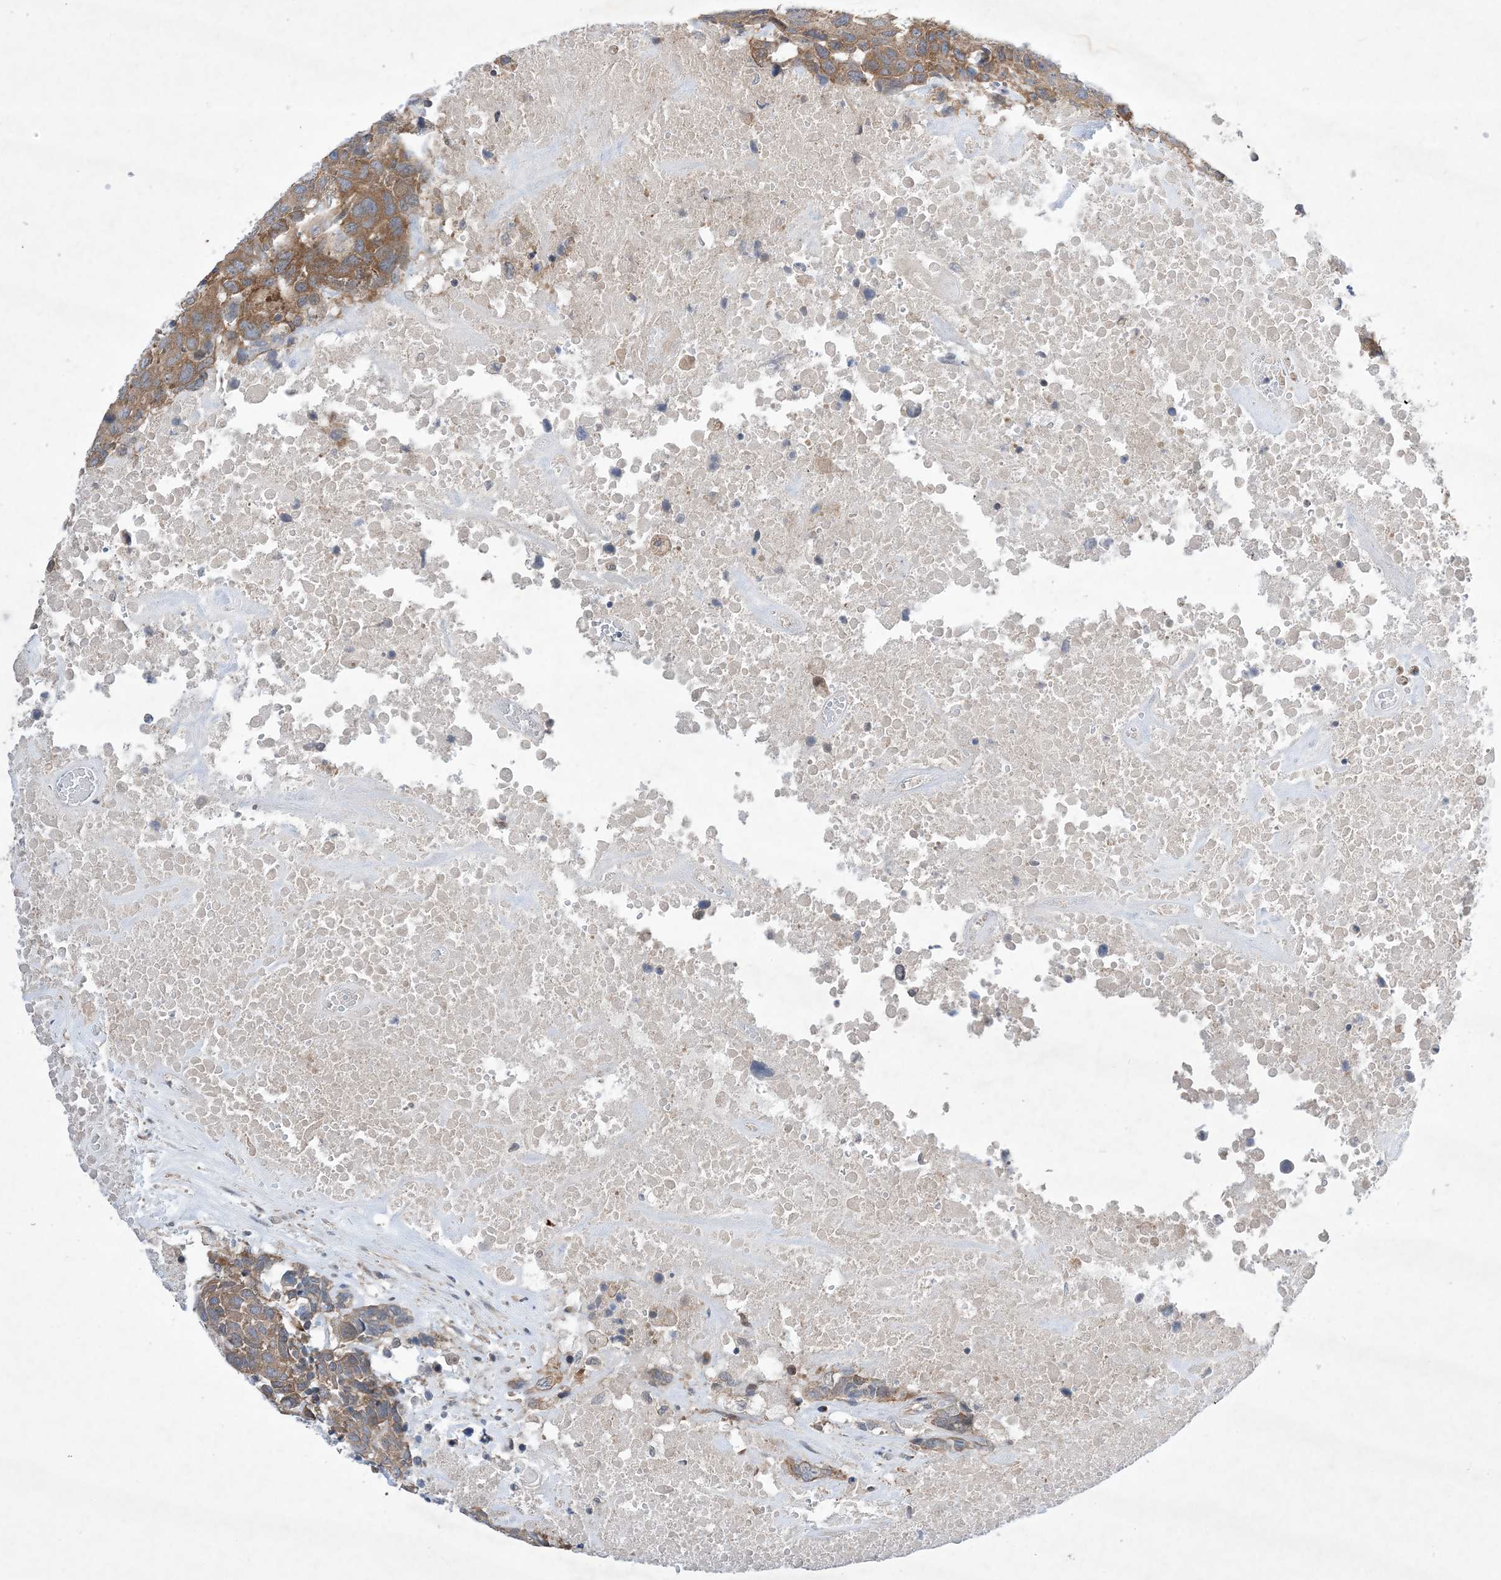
{"staining": {"intensity": "moderate", "quantity": ">75%", "location": "cytoplasmic/membranous"}, "tissue": "head and neck cancer", "cell_type": "Tumor cells", "image_type": "cancer", "snomed": [{"axis": "morphology", "description": "Squamous cell carcinoma, NOS"}, {"axis": "topography", "description": "Head-Neck"}], "caption": "This photomicrograph reveals squamous cell carcinoma (head and neck) stained with IHC to label a protein in brown. The cytoplasmic/membranous of tumor cells show moderate positivity for the protein. Nuclei are counter-stained blue.", "gene": "EHBP1", "patient": {"sex": "male", "age": 66}}